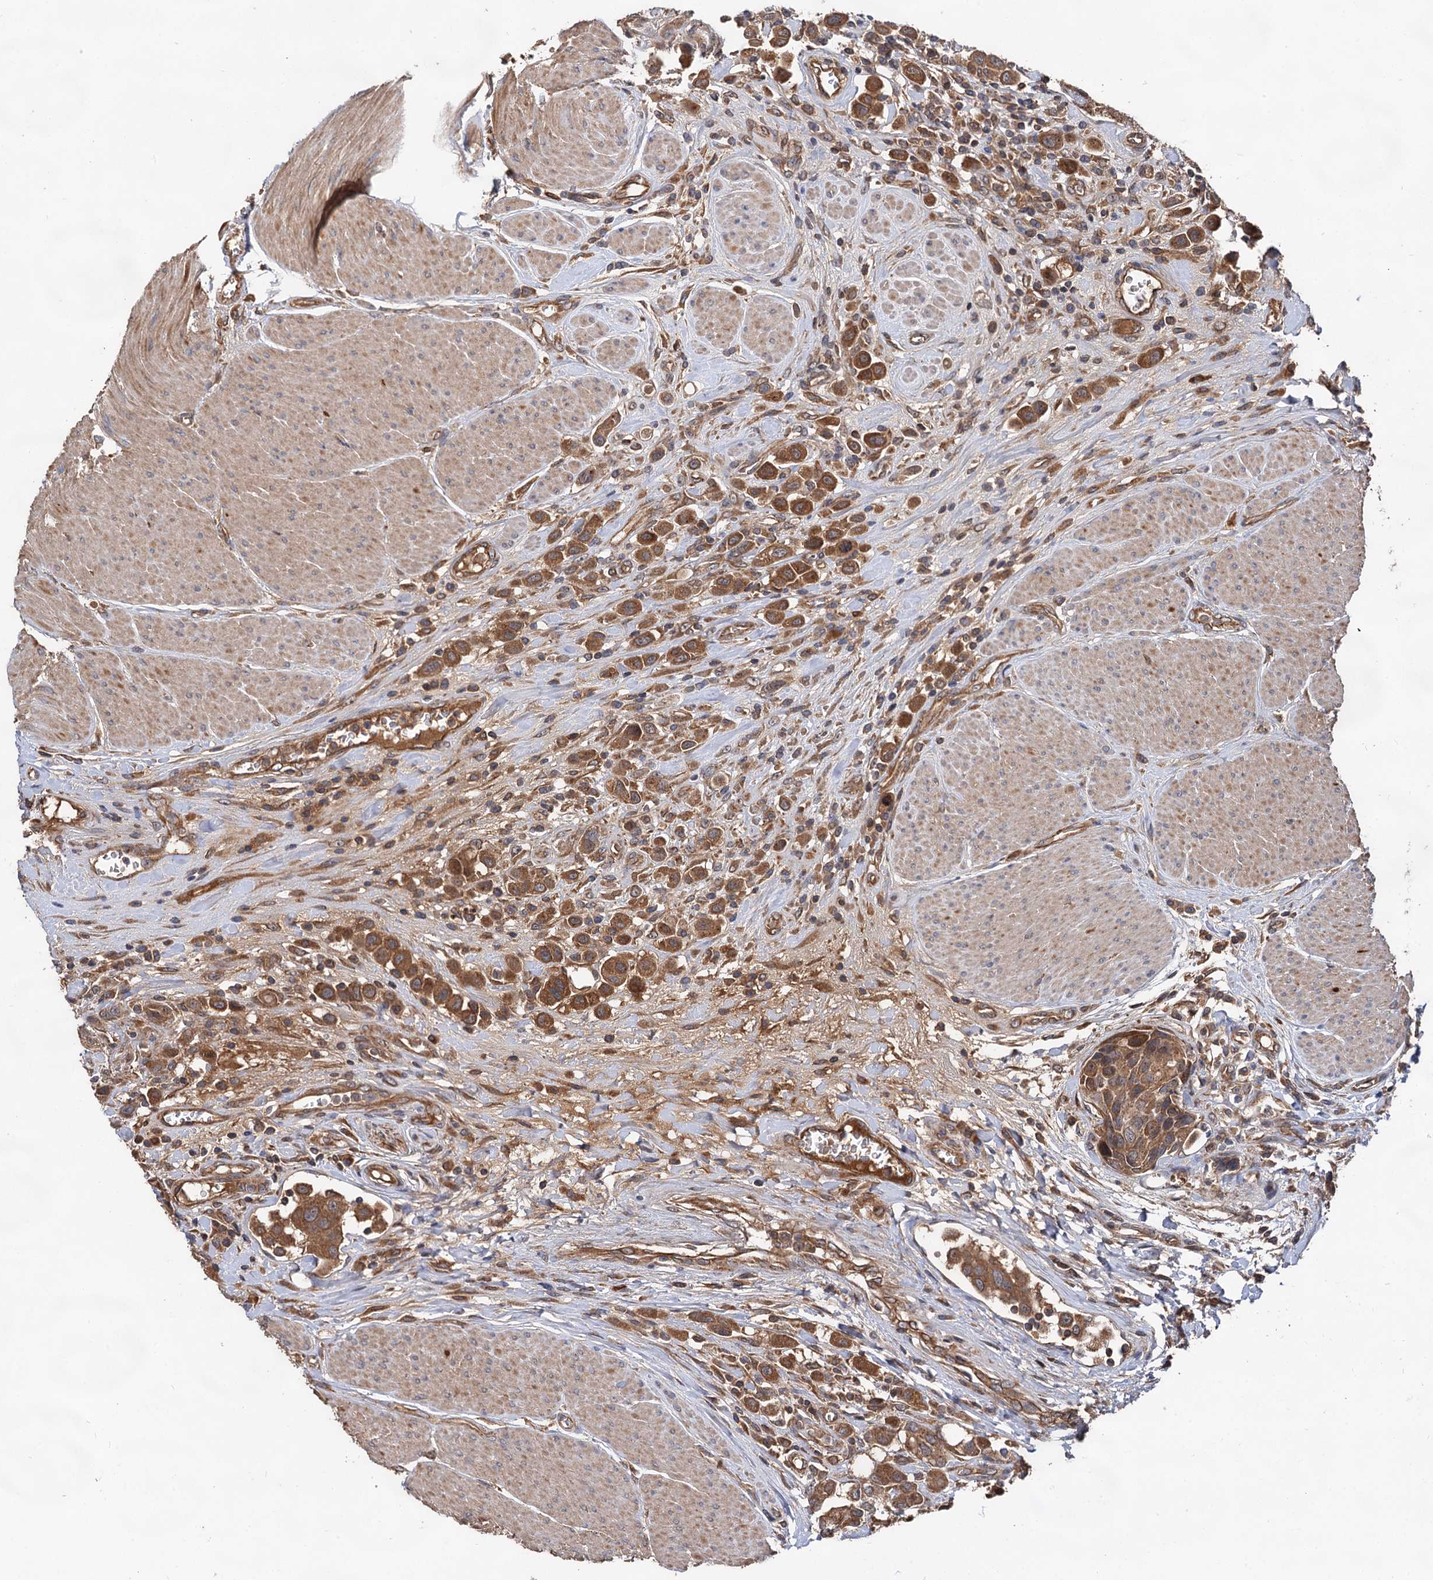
{"staining": {"intensity": "moderate", "quantity": ">75%", "location": "cytoplasmic/membranous"}, "tissue": "urothelial cancer", "cell_type": "Tumor cells", "image_type": "cancer", "snomed": [{"axis": "morphology", "description": "Urothelial carcinoma, High grade"}, {"axis": "topography", "description": "Urinary bladder"}], "caption": "IHC micrograph of neoplastic tissue: high-grade urothelial carcinoma stained using immunohistochemistry (IHC) reveals medium levels of moderate protein expression localized specifically in the cytoplasmic/membranous of tumor cells, appearing as a cytoplasmic/membranous brown color.", "gene": "TEX9", "patient": {"sex": "male", "age": 50}}